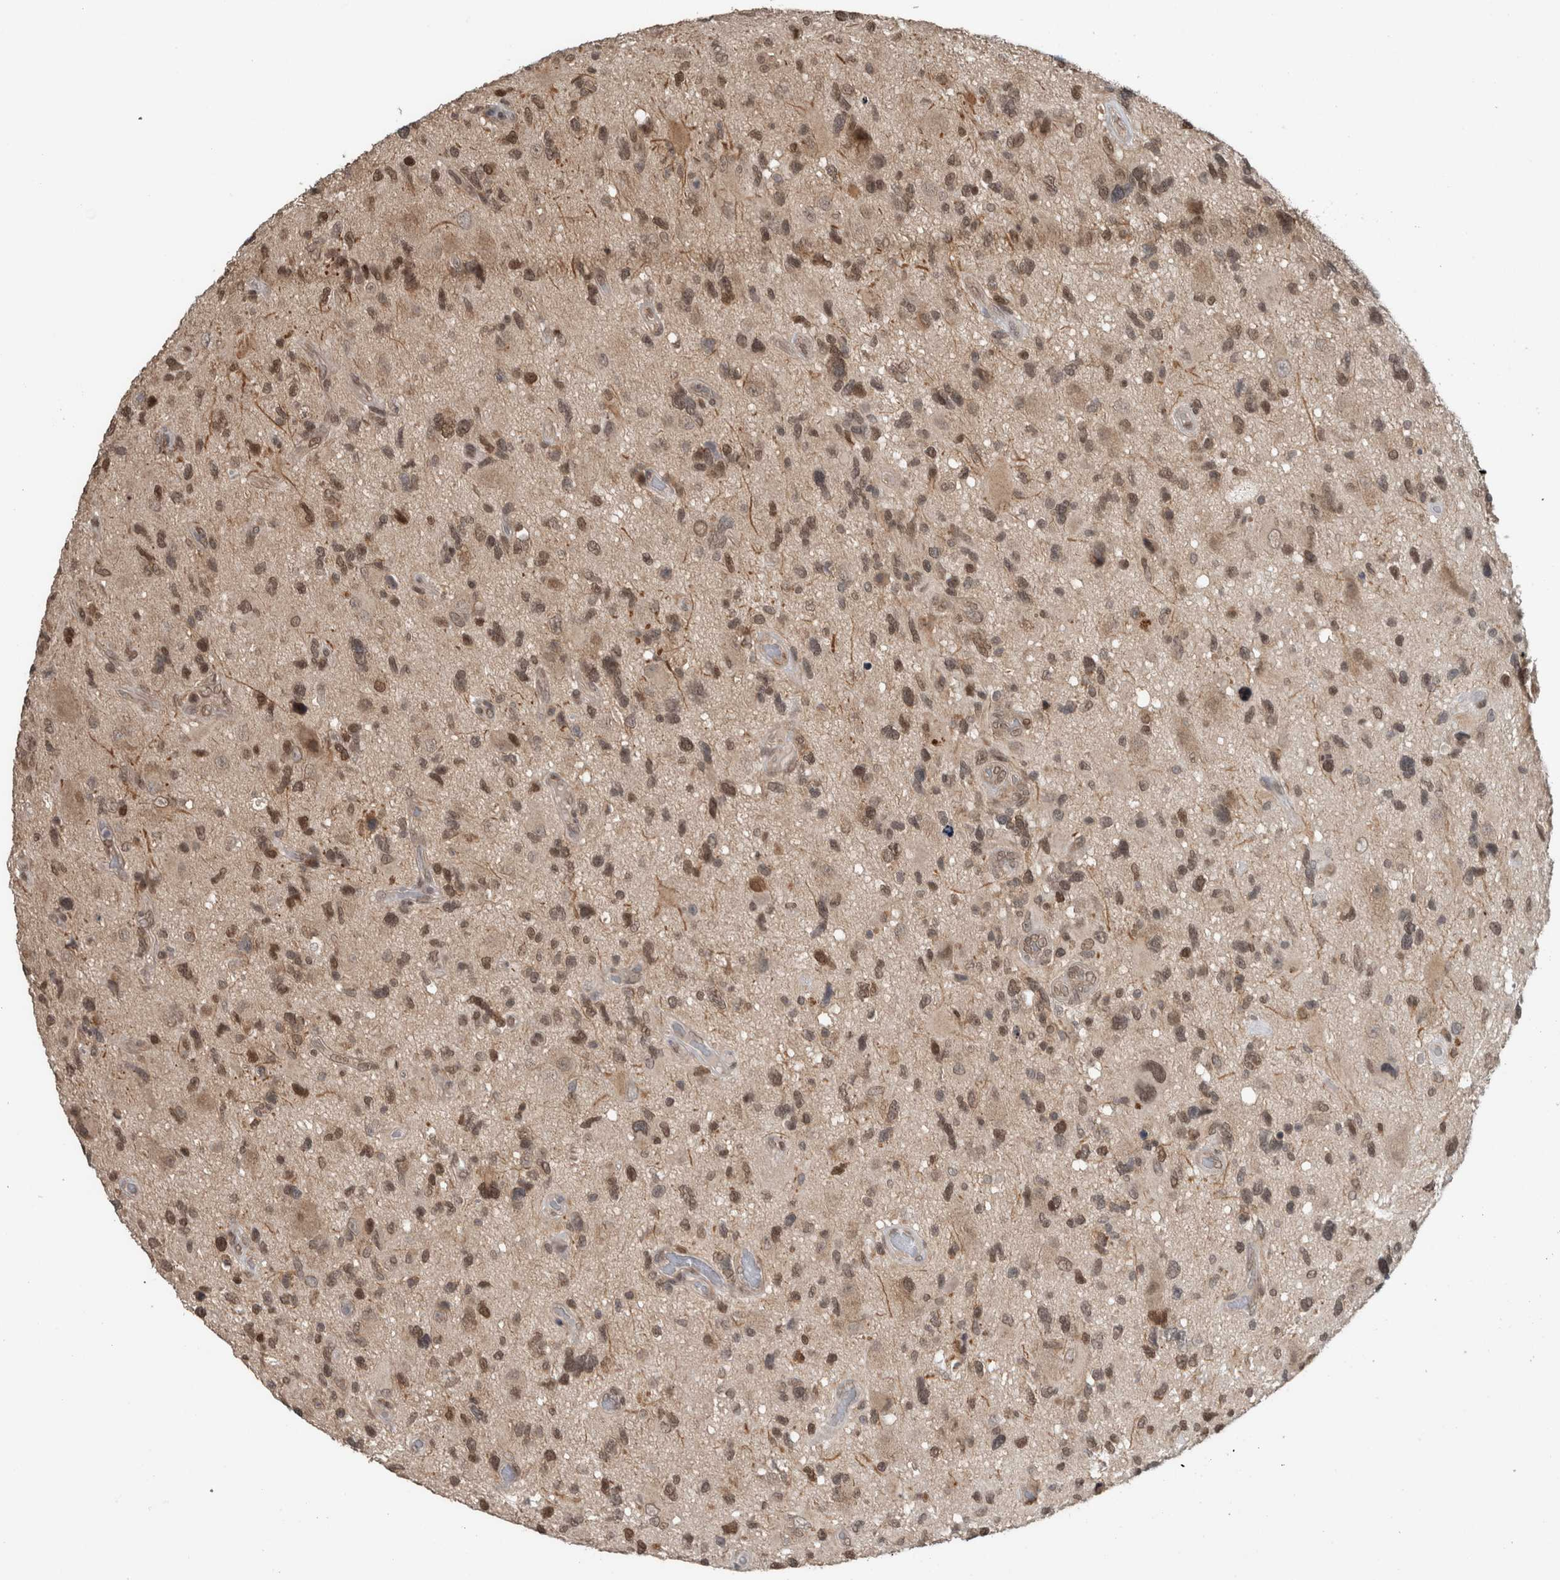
{"staining": {"intensity": "moderate", "quantity": ">75%", "location": "nuclear"}, "tissue": "glioma", "cell_type": "Tumor cells", "image_type": "cancer", "snomed": [{"axis": "morphology", "description": "Glioma, malignant, High grade"}, {"axis": "topography", "description": "Brain"}], "caption": "Glioma stained with IHC demonstrates moderate nuclear positivity in approximately >75% of tumor cells.", "gene": "SPAG7", "patient": {"sex": "male", "age": 33}}